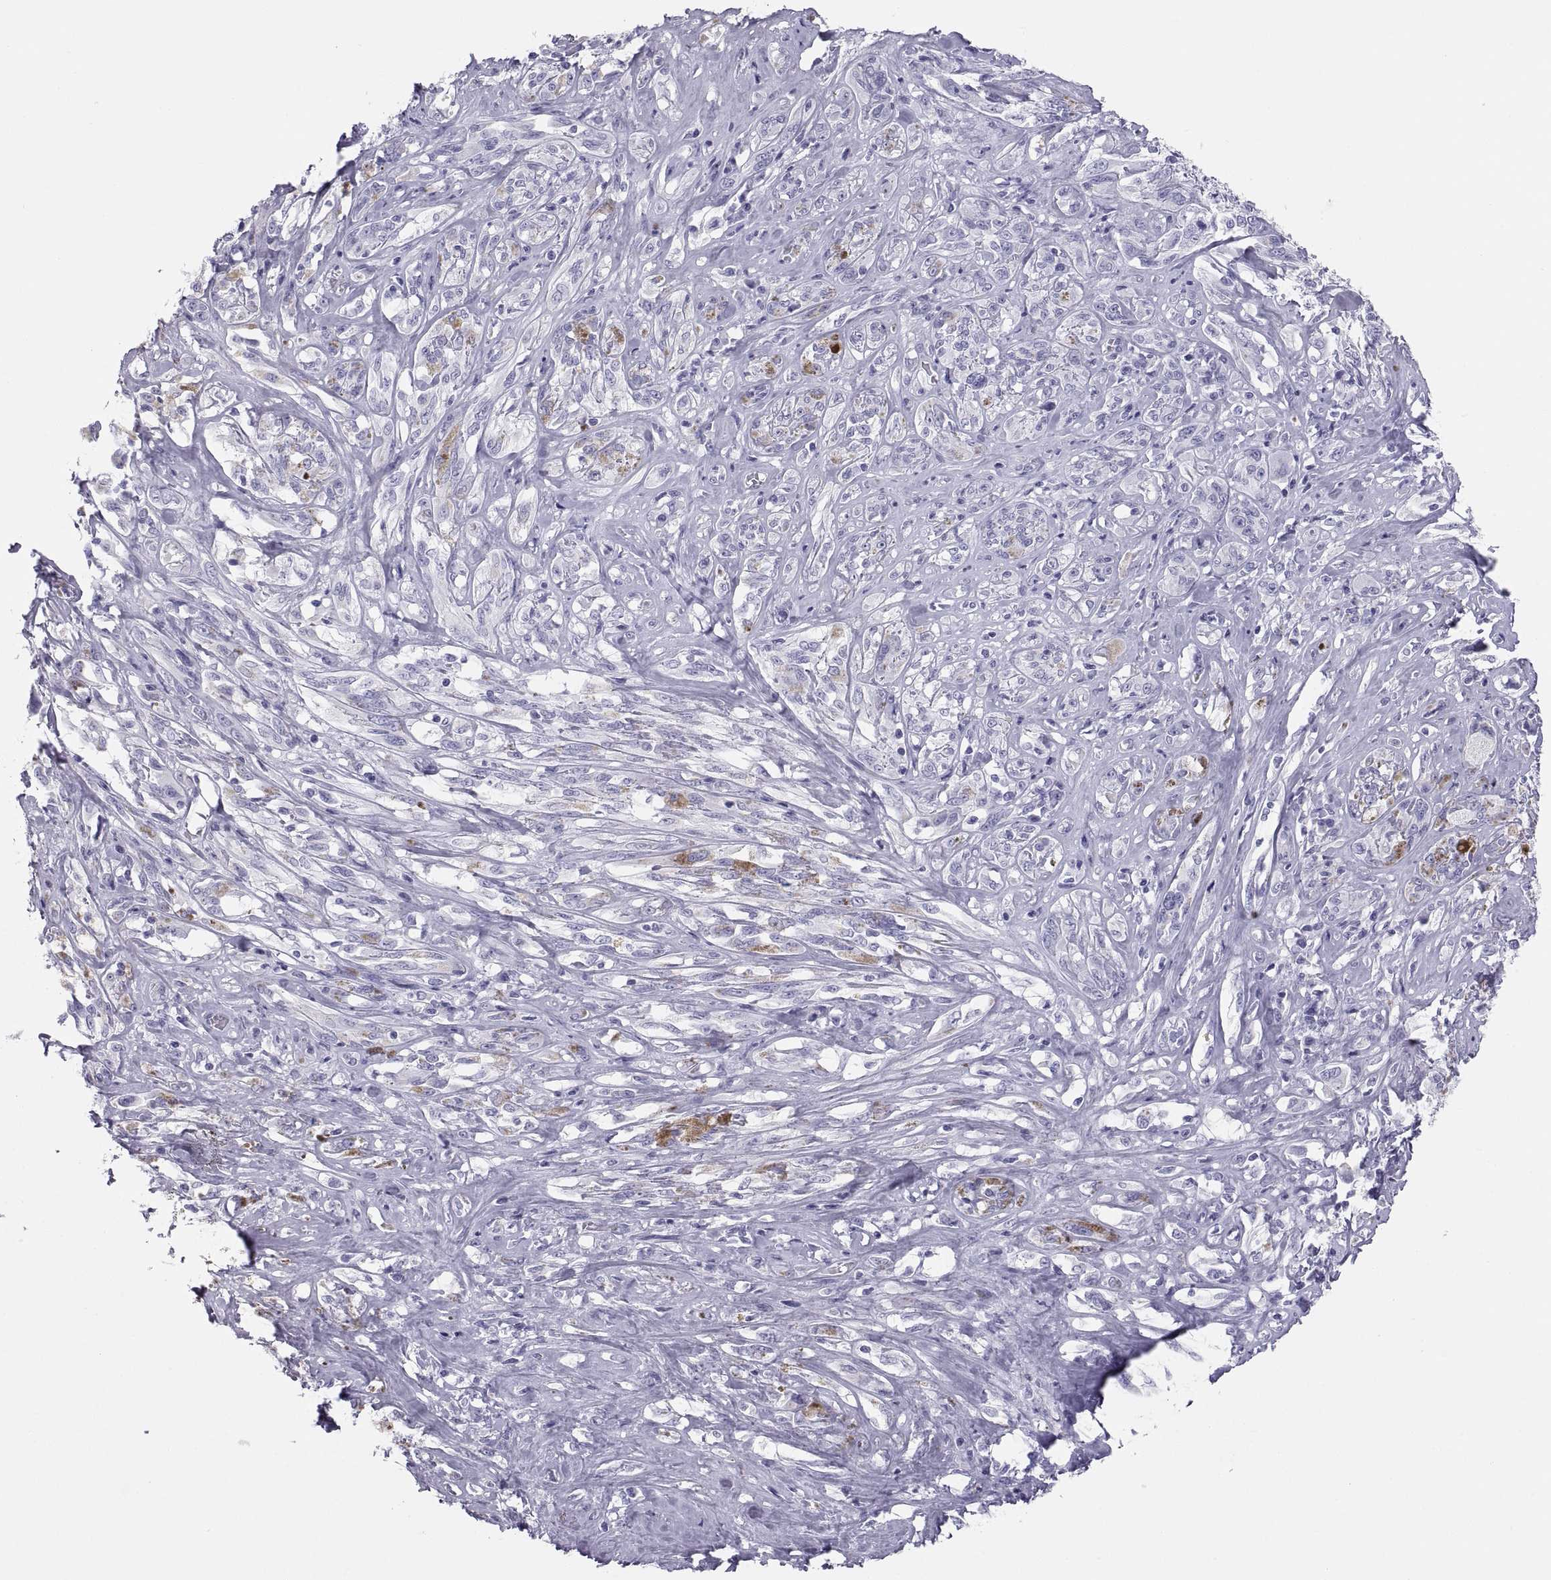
{"staining": {"intensity": "negative", "quantity": "none", "location": "none"}, "tissue": "melanoma", "cell_type": "Tumor cells", "image_type": "cancer", "snomed": [{"axis": "morphology", "description": "Malignant melanoma, NOS"}, {"axis": "topography", "description": "Skin"}], "caption": "The histopathology image shows no significant staining in tumor cells of melanoma.", "gene": "PAX2", "patient": {"sex": "female", "age": 91}}